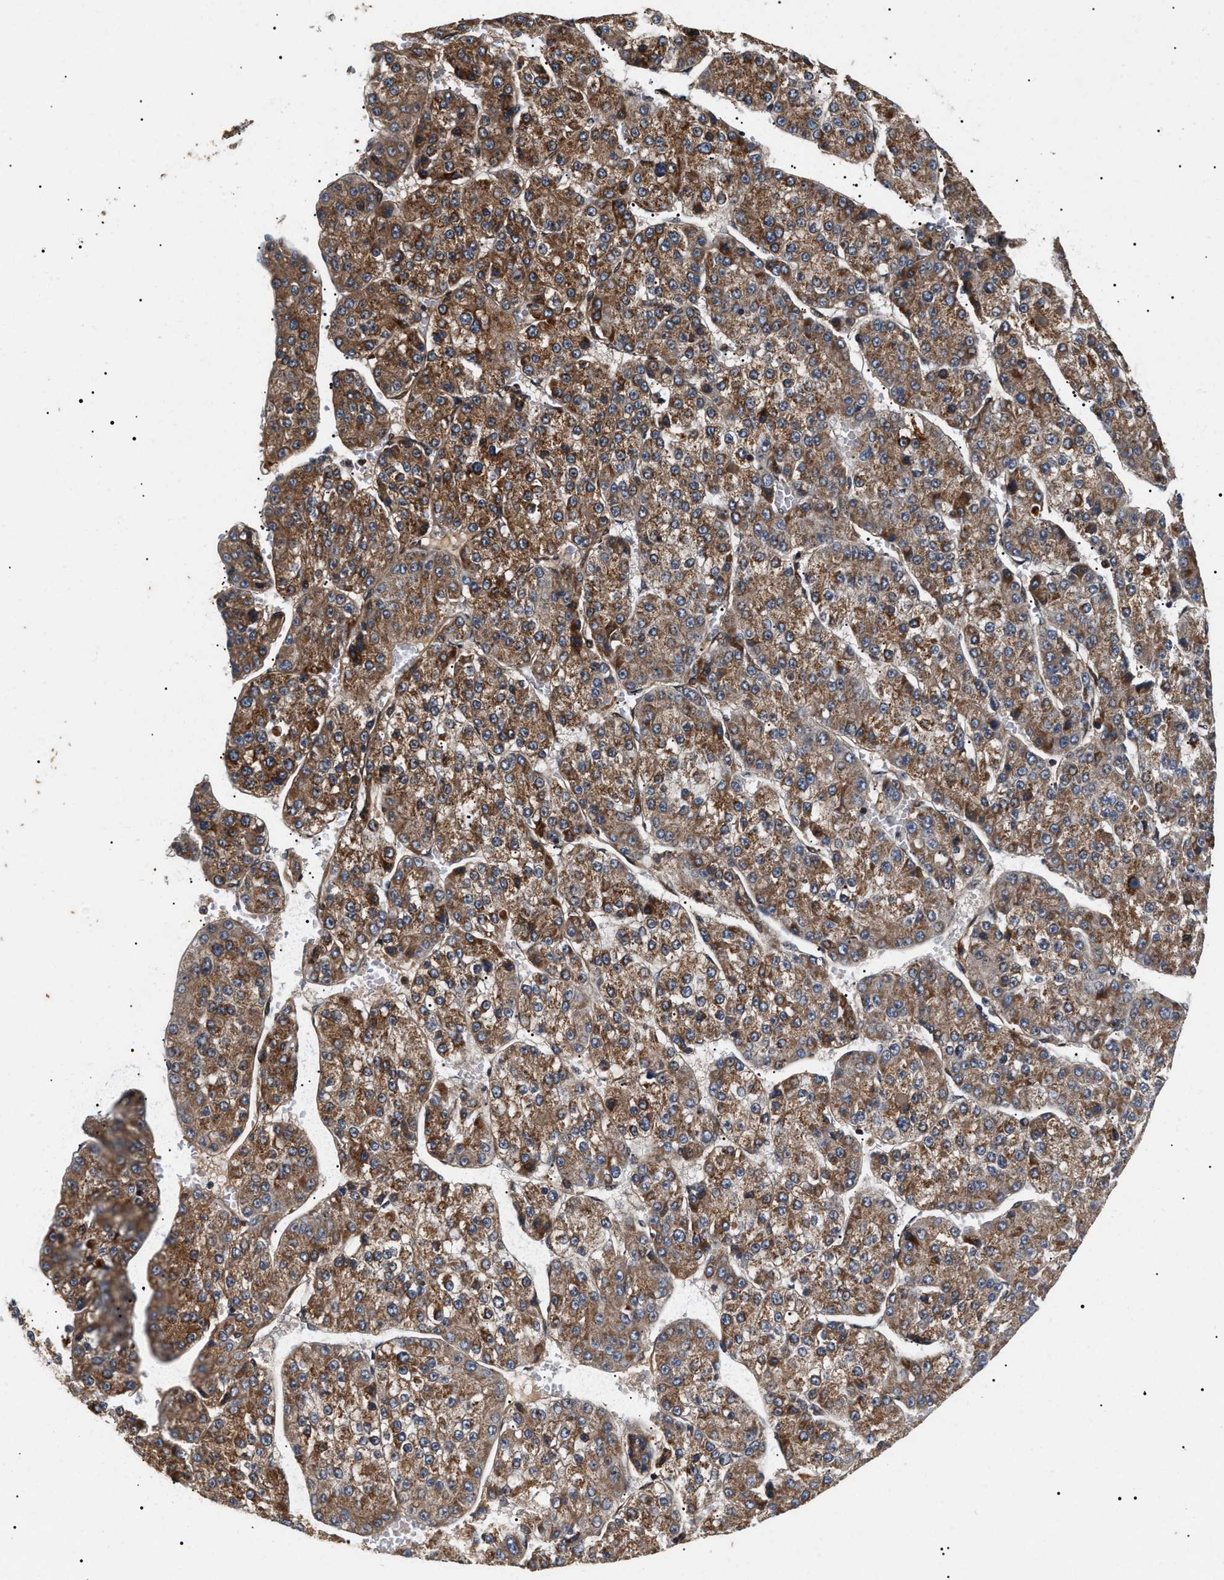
{"staining": {"intensity": "moderate", "quantity": ">75%", "location": "cytoplasmic/membranous"}, "tissue": "liver cancer", "cell_type": "Tumor cells", "image_type": "cancer", "snomed": [{"axis": "morphology", "description": "Carcinoma, Hepatocellular, NOS"}, {"axis": "topography", "description": "Liver"}], "caption": "The micrograph shows staining of liver cancer (hepatocellular carcinoma), revealing moderate cytoplasmic/membranous protein expression (brown color) within tumor cells.", "gene": "ZBTB26", "patient": {"sex": "female", "age": 73}}